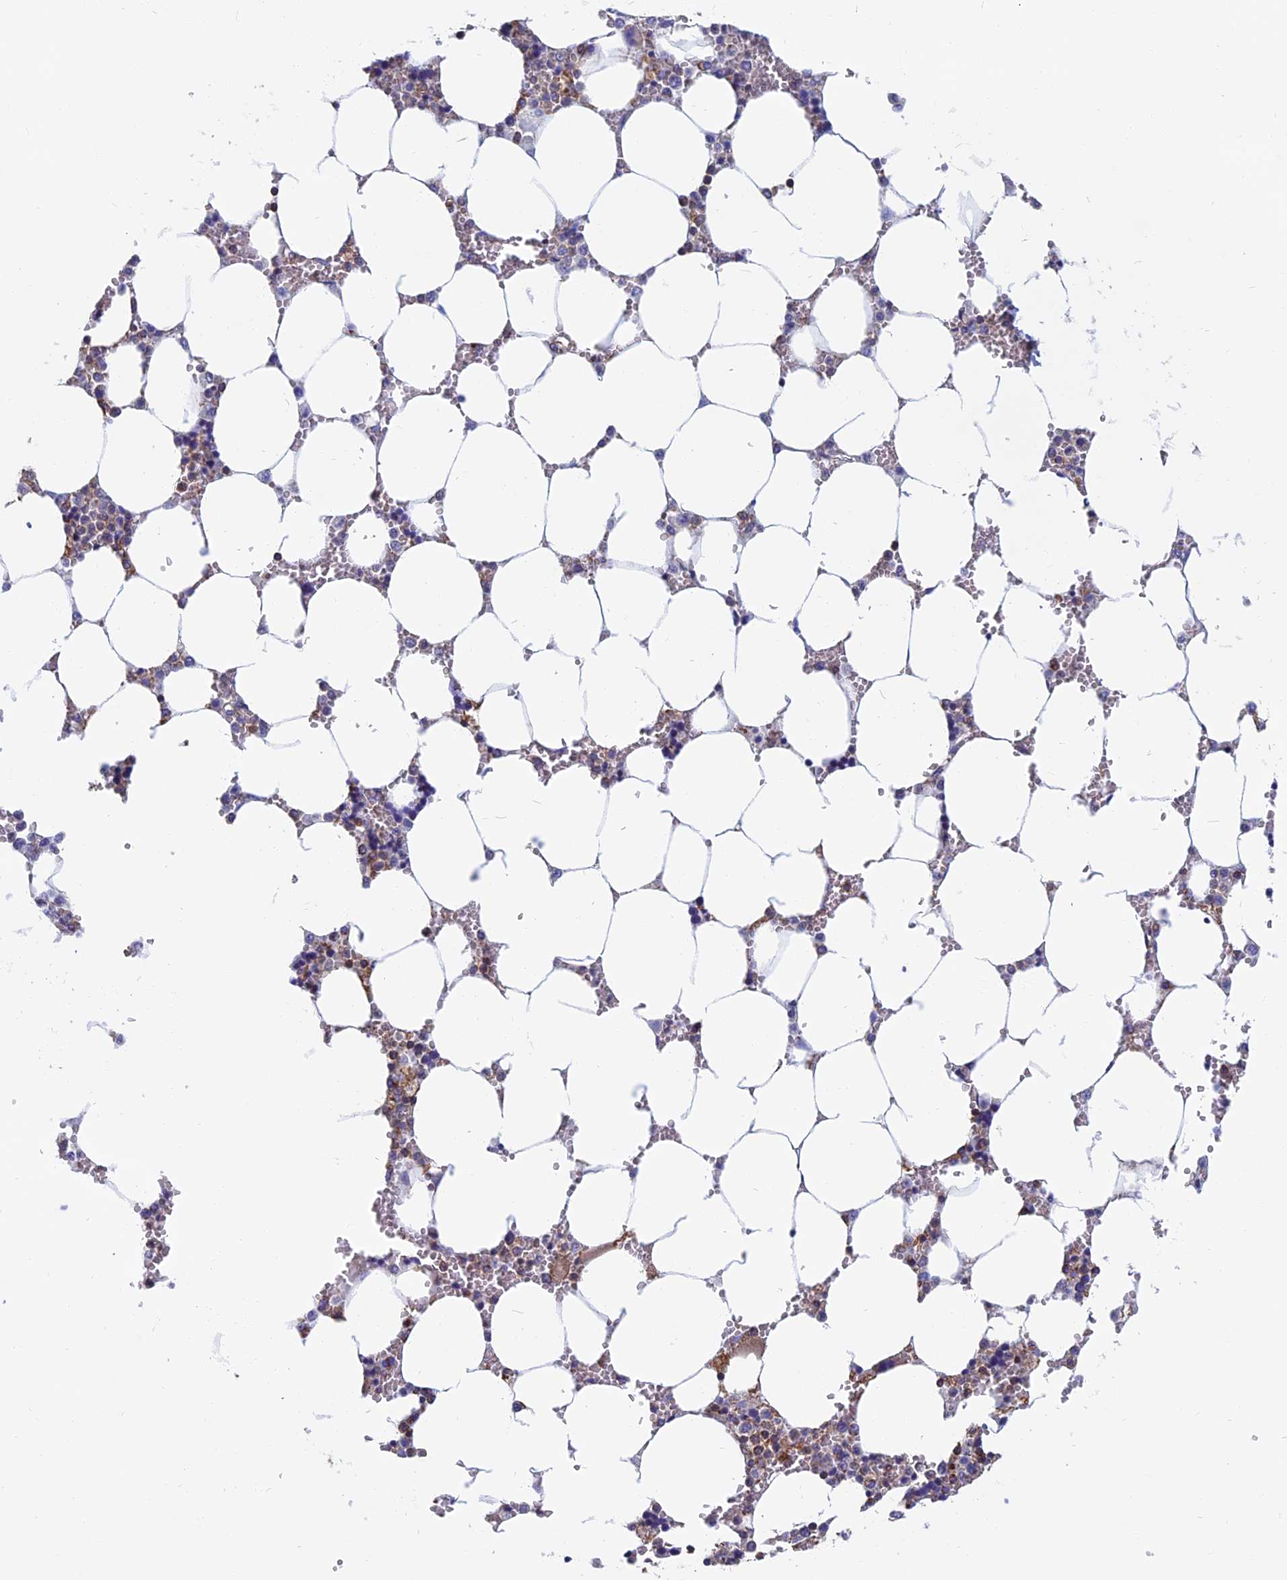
{"staining": {"intensity": "weak", "quantity": "<25%", "location": "cytoplasmic/membranous"}, "tissue": "bone marrow", "cell_type": "Hematopoietic cells", "image_type": "normal", "snomed": [{"axis": "morphology", "description": "Normal tissue, NOS"}, {"axis": "topography", "description": "Bone marrow"}], "caption": "Human bone marrow stained for a protein using immunohistochemistry (IHC) demonstrates no expression in hematopoietic cells.", "gene": "HSD17B8", "patient": {"sex": "male", "age": 64}}